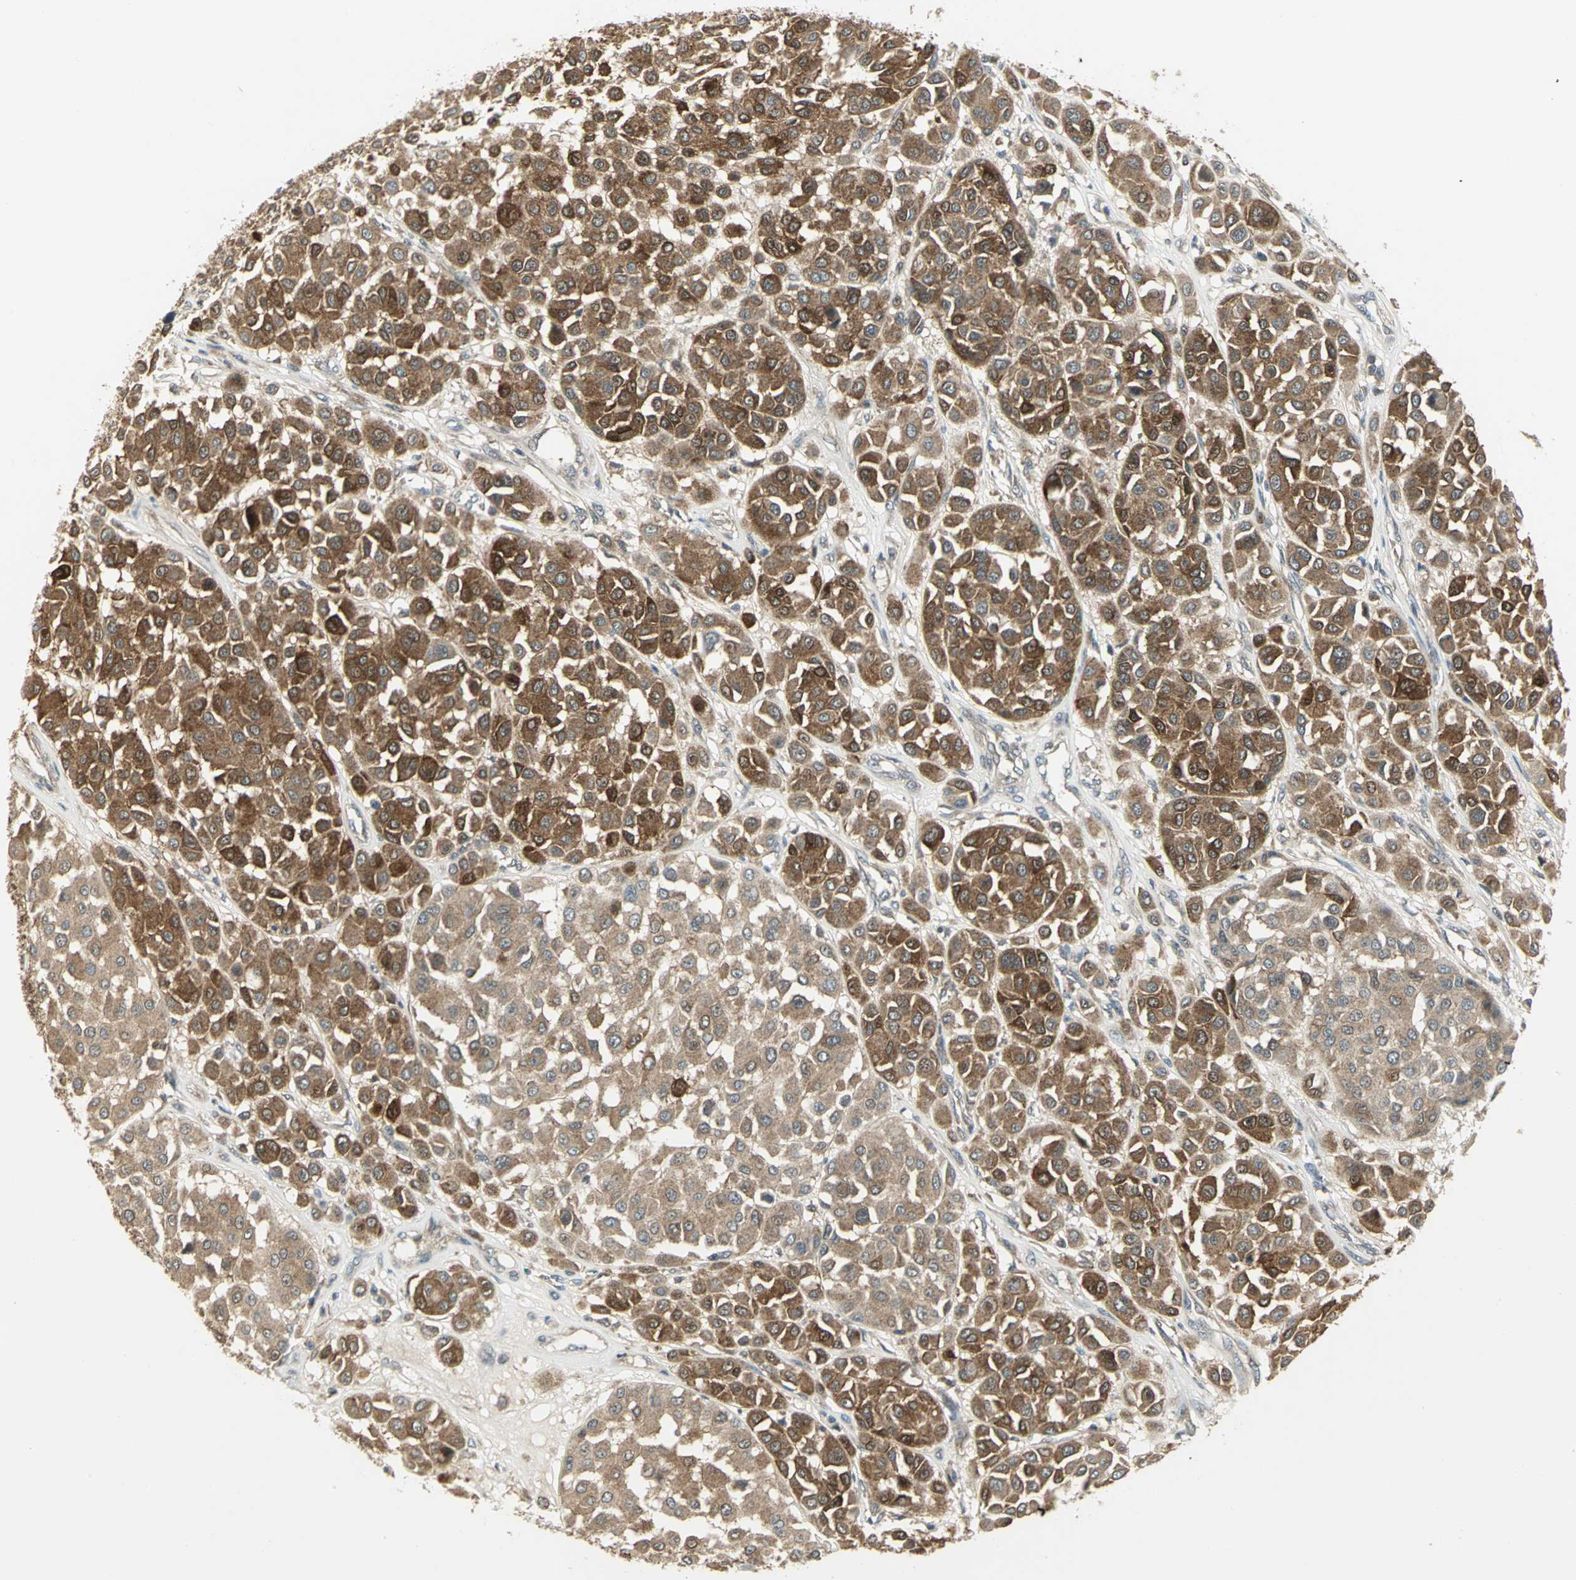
{"staining": {"intensity": "strong", "quantity": ">75%", "location": "cytoplasmic/membranous"}, "tissue": "melanoma", "cell_type": "Tumor cells", "image_type": "cancer", "snomed": [{"axis": "morphology", "description": "Malignant melanoma, Metastatic site"}, {"axis": "topography", "description": "Soft tissue"}], "caption": "A brown stain labels strong cytoplasmic/membranous positivity of a protein in melanoma tumor cells.", "gene": "MAPK8IP3", "patient": {"sex": "male", "age": 41}}